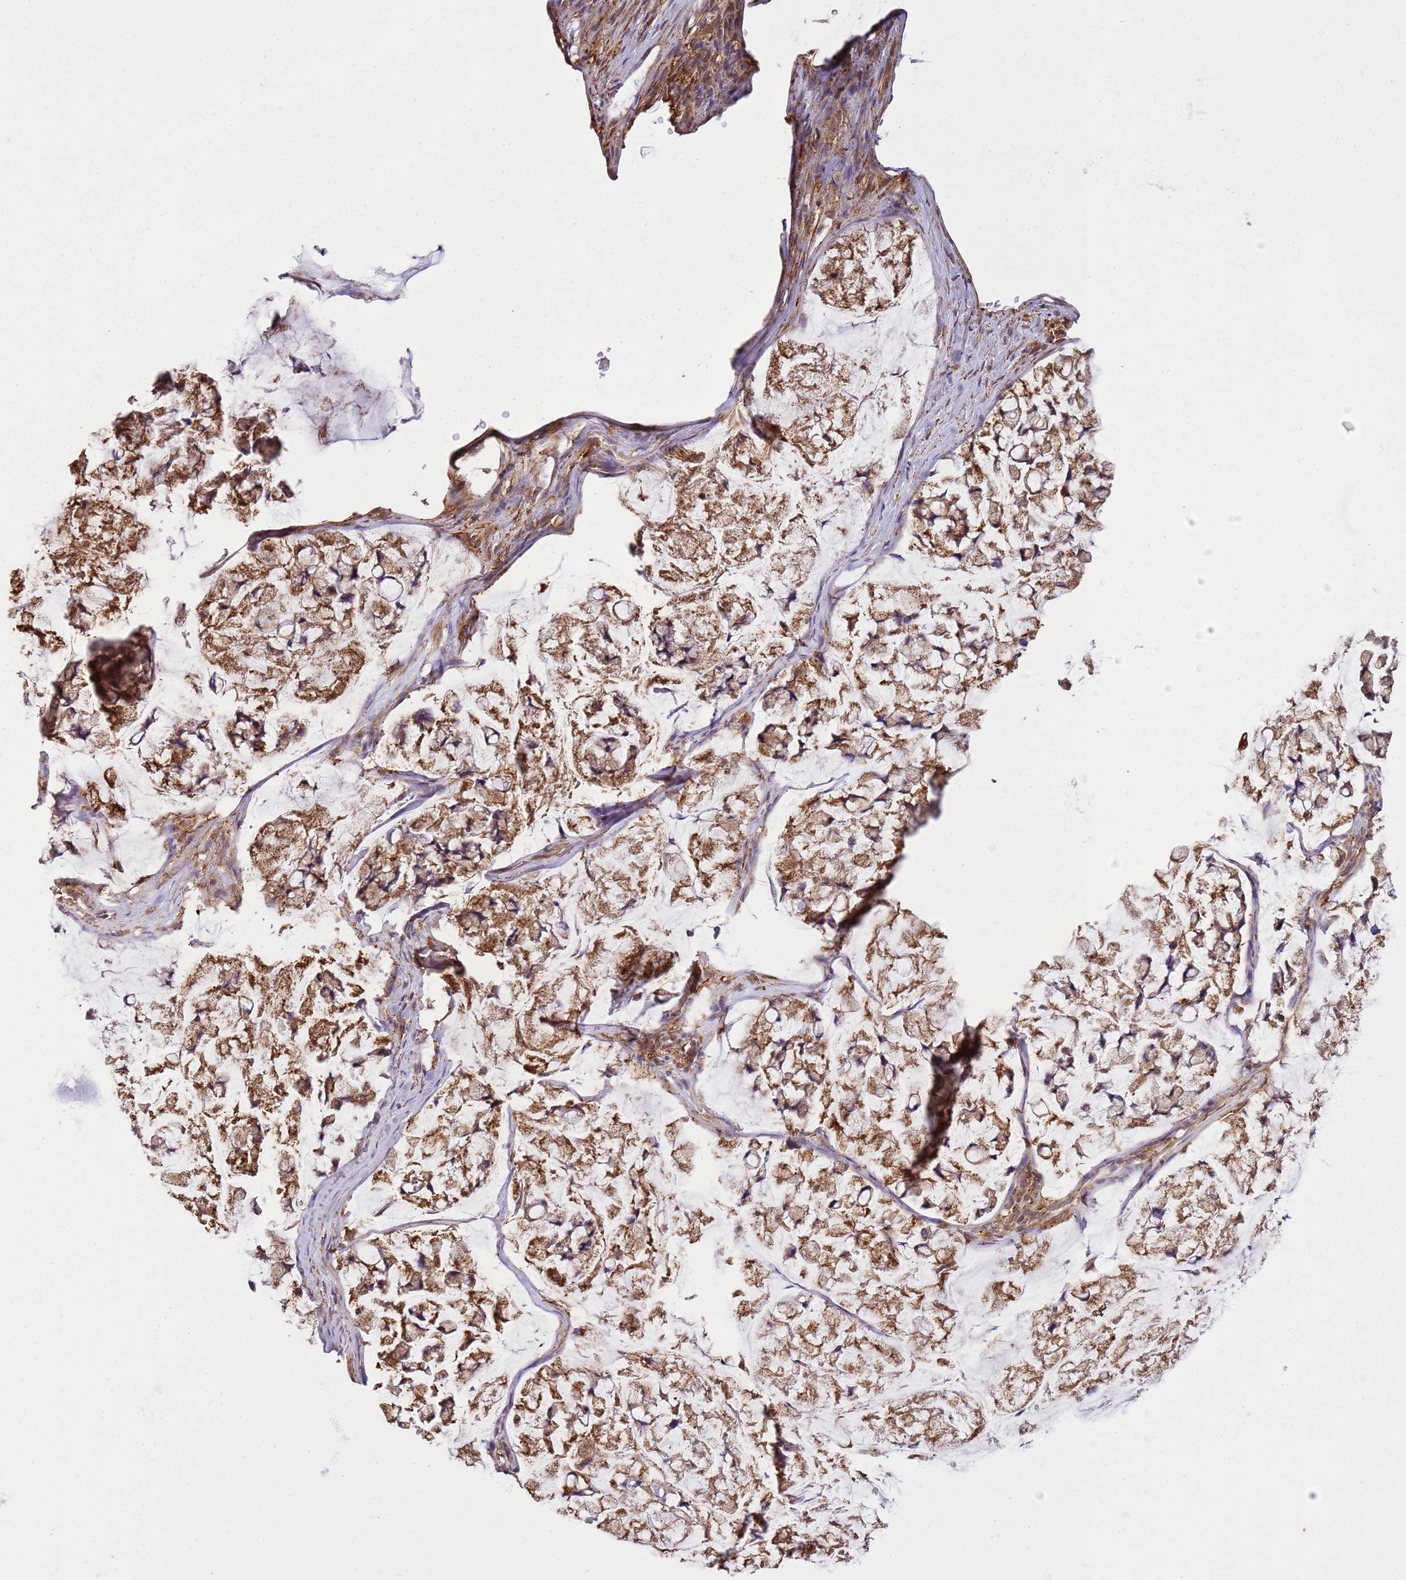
{"staining": {"intensity": "moderate", "quantity": ">75%", "location": "cytoplasmic/membranous"}, "tissue": "stomach cancer", "cell_type": "Tumor cells", "image_type": "cancer", "snomed": [{"axis": "morphology", "description": "Adenocarcinoma, NOS"}, {"axis": "topography", "description": "Stomach, lower"}], "caption": "This is a photomicrograph of IHC staining of stomach cancer (adenocarcinoma), which shows moderate staining in the cytoplasmic/membranous of tumor cells.", "gene": "GABRE", "patient": {"sex": "male", "age": 67}}